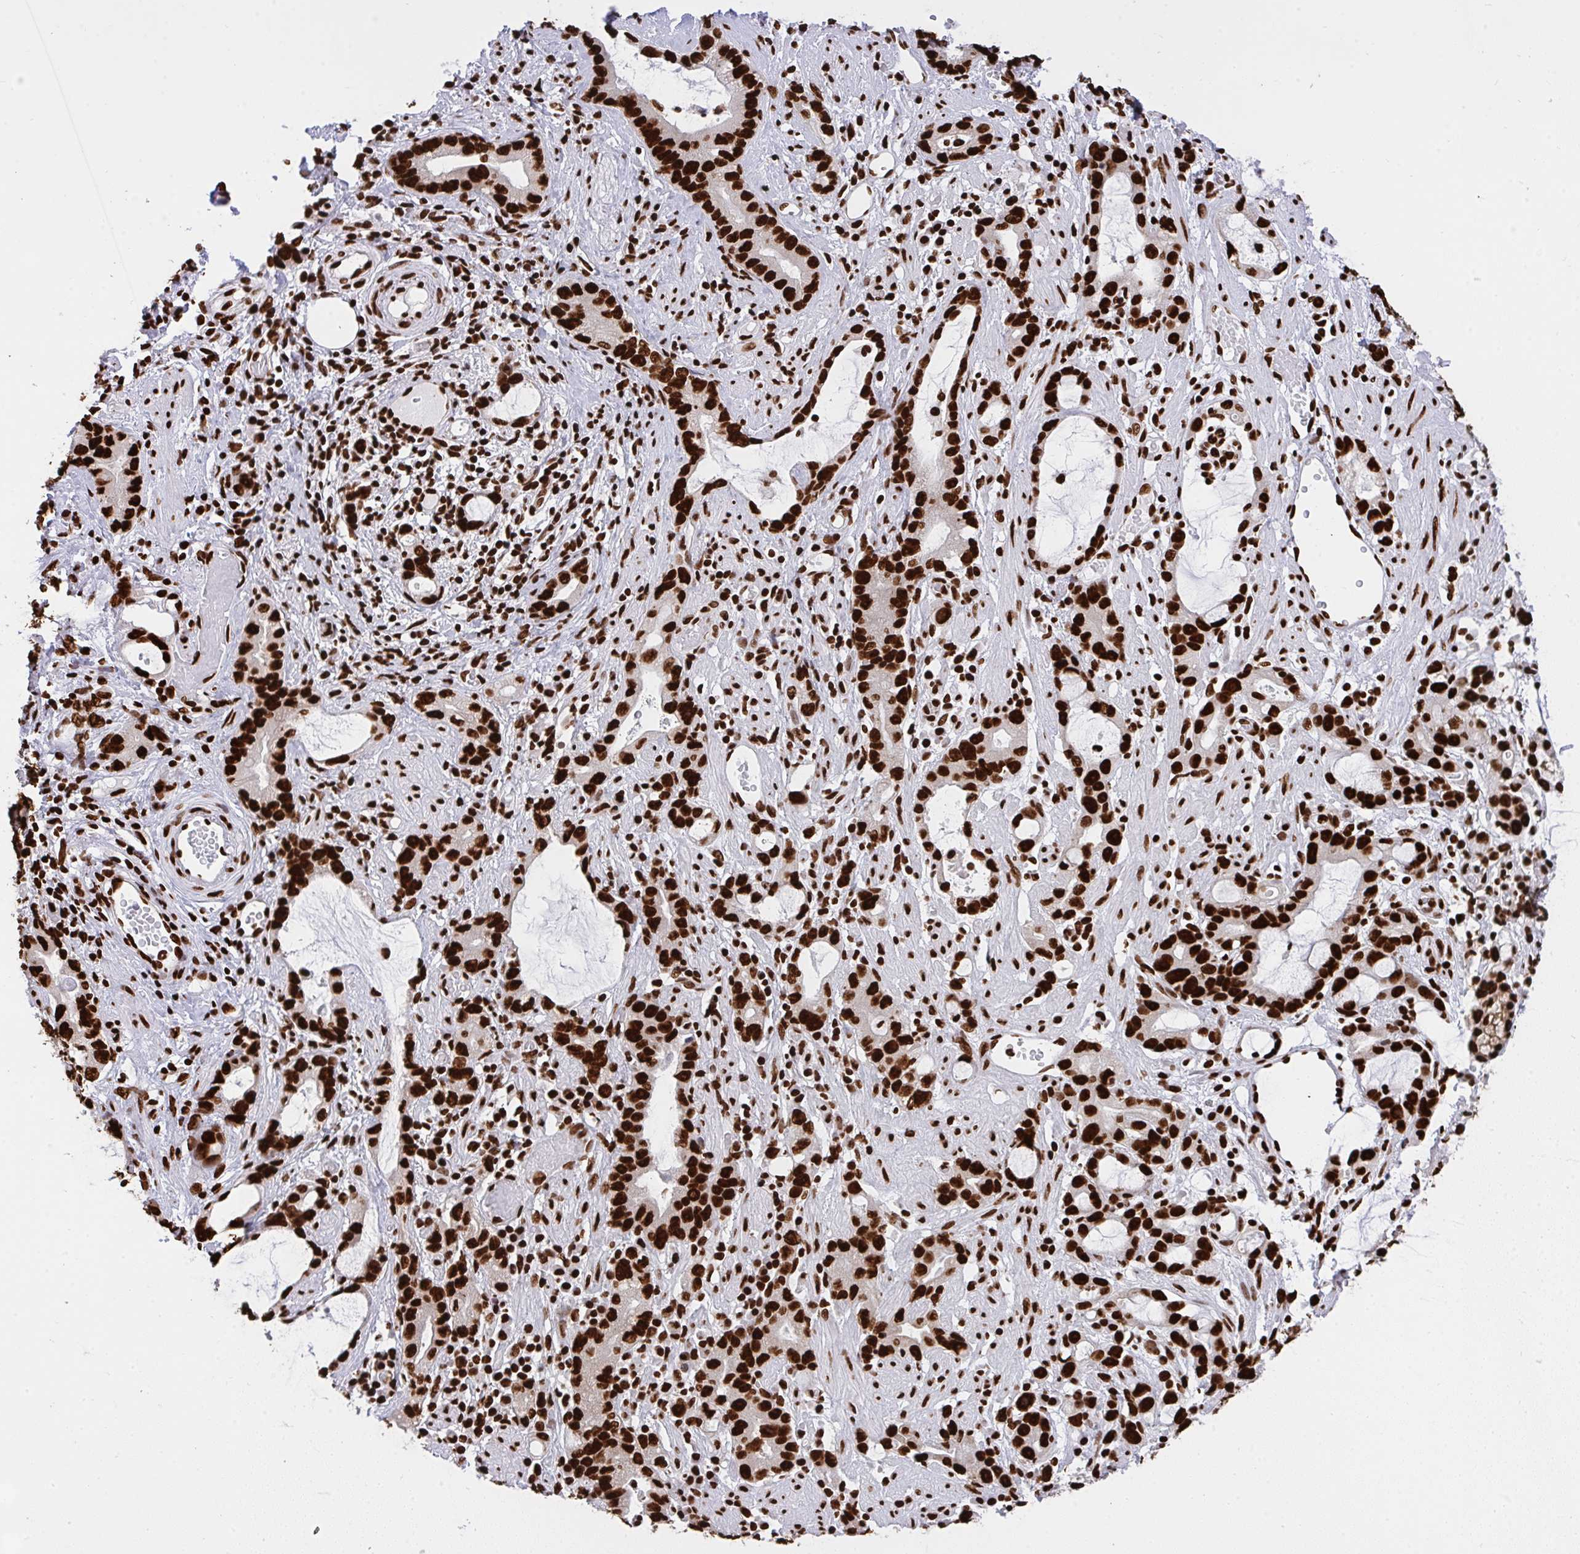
{"staining": {"intensity": "strong", "quantity": ">75%", "location": "nuclear"}, "tissue": "stomach cancer", "cell_type": "Tumor cells", "image_type": "cancer", "snomed": [{"axis": "morphology", "description": "Adenocarcinoma, NOS"}, {"axis": "topography", "description": "Stomach"}], "caption": "Stomach cancer (adenocarcinoma) was stained to show a protein in brown. There is high levels of strong nuclear expression in approximately >75% of tumor cells.", "gene": "HNRNPL", "patient": {"sex": "male", "age": 55}}